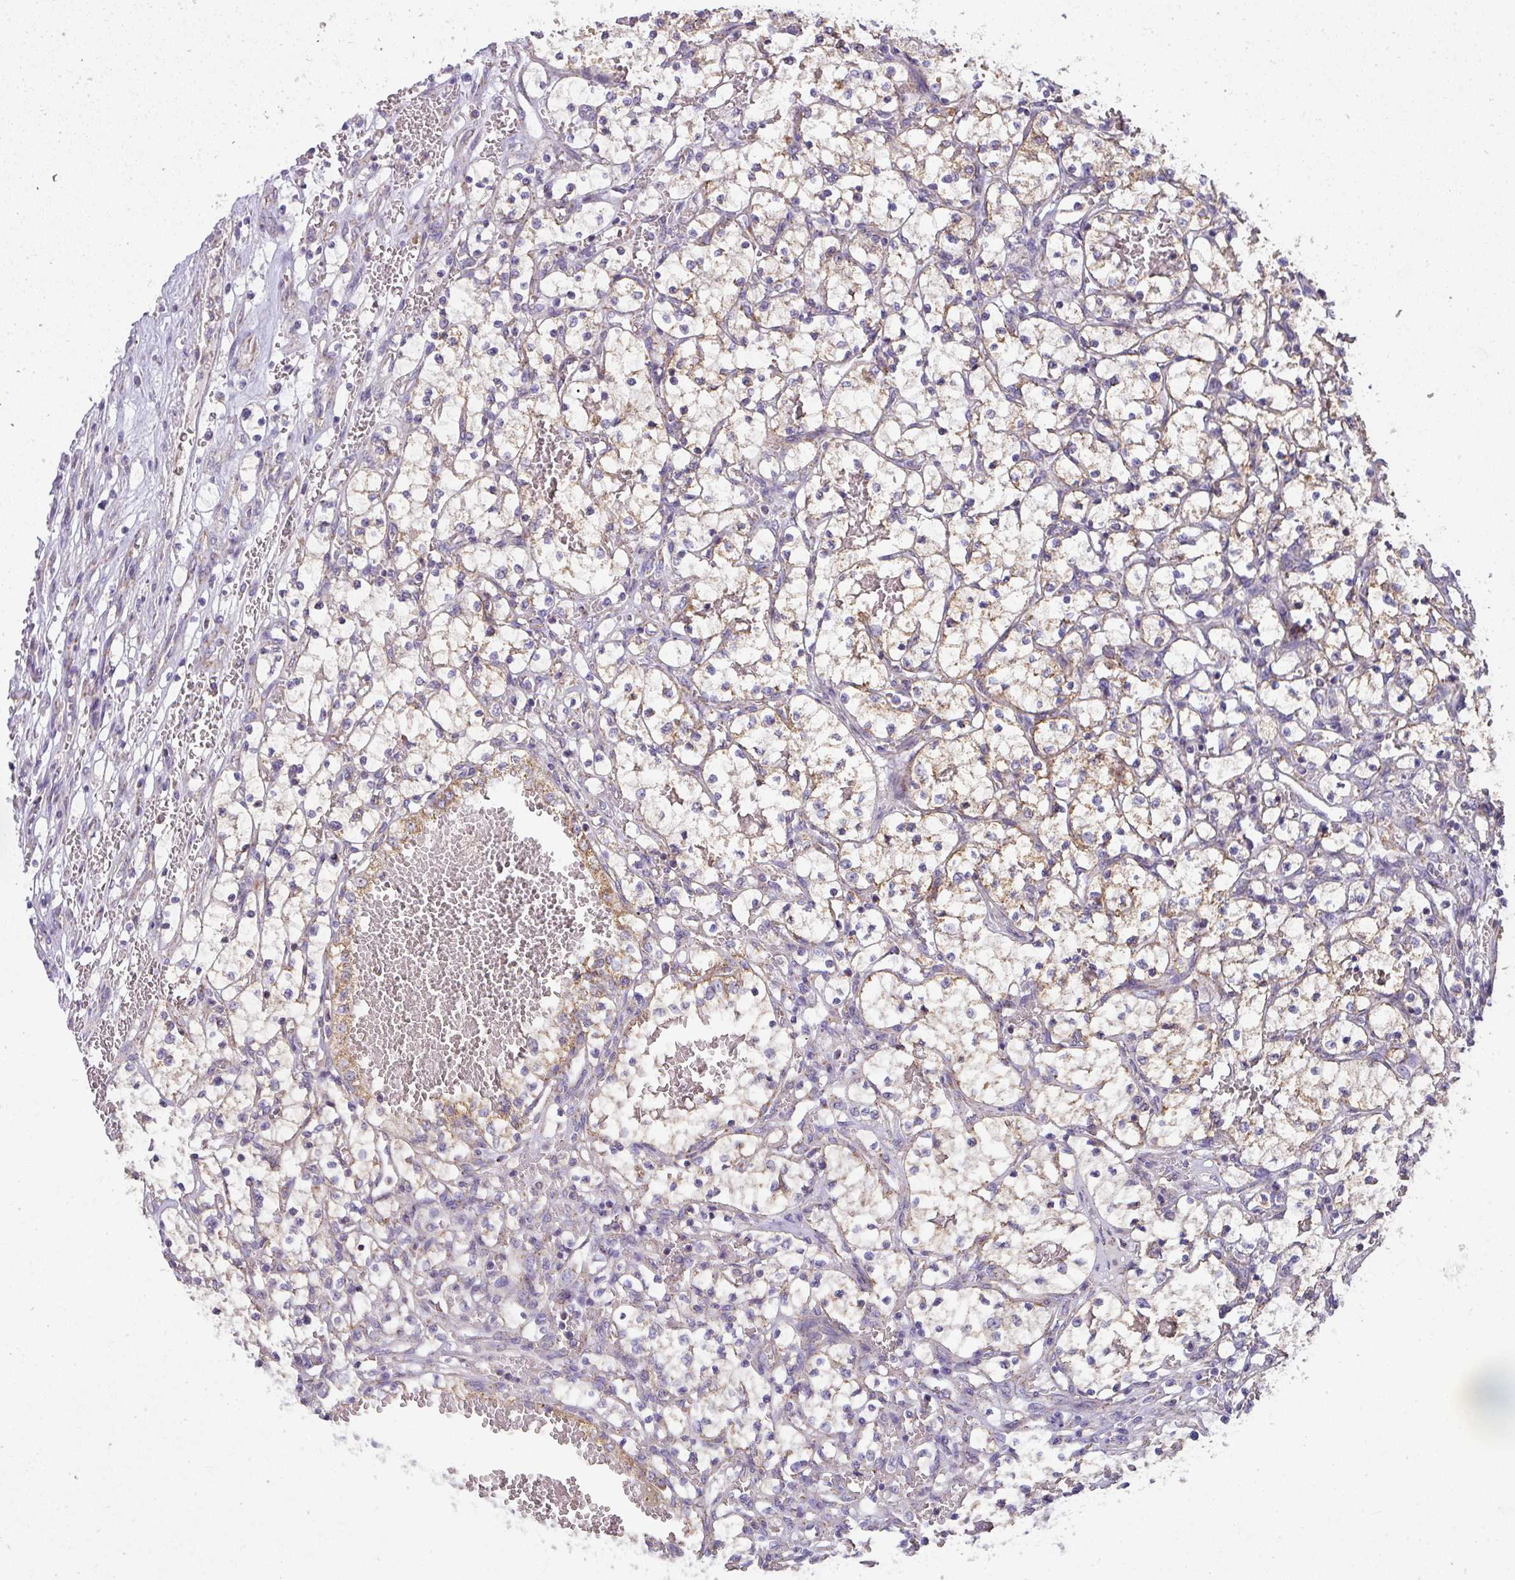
{"staining": {"intensity": "weak", "quantity": "<25%", "location": "cytoplasmic/membranous"}, "tissue": "renal cancer", "cell_type": "Tumor cells", "image_type": "cancer", "snomed": [{"axis": "morphology", "description": "Adenocarcinoma, NOS"}, {"axis": "topography", "description": "Kidney"}], "caption": "Immunohistochemistry histopathology image of neoplastic tissue: renal adenocarcinoma stained with DAB displays no significant protein expression in tumor cells.", "gene": "PALS2", "patient": {"sex": "female", "age": 69}}